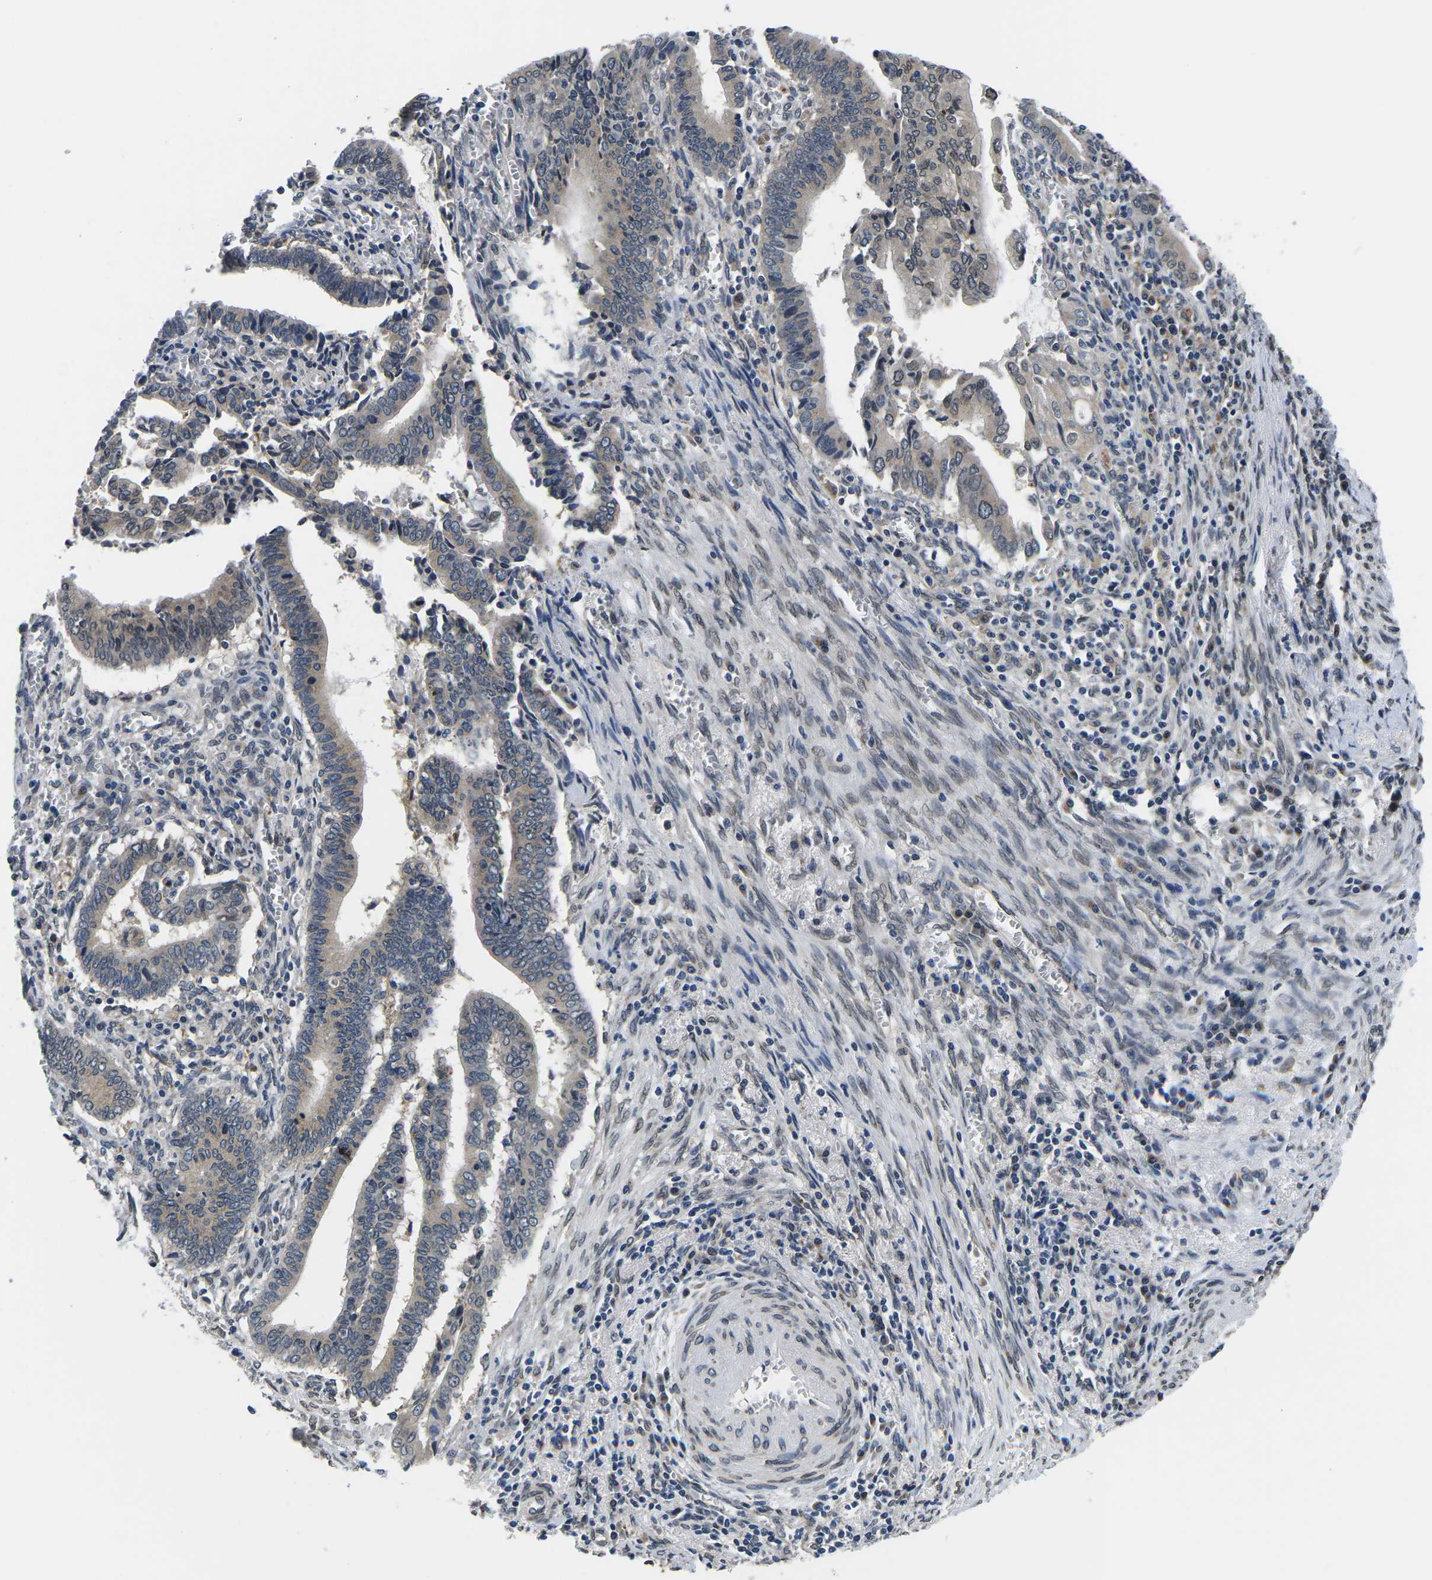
{"staining": {"intensity": "weak", "quantity": "<25%", "location": "cytoplasmic/membranous"}, "tissue": "cervical cancer", "cell_type": "Tumor cells", "image_type": "cancer", "snomed": [{"axis": "morphology", "description": "Adenocarcinoma, NOS"}, {"axis": "topography", "description": "Cervix"}], "caption": "Immunohistochemistry histopathology image of adenocarcinoma (cervical) stained for a protein (brown), which displays no staining in tumor cells. Nuclei are stained in blue.", "gene": "SNX10", "patient": {"sex": "female", "age": 44}}